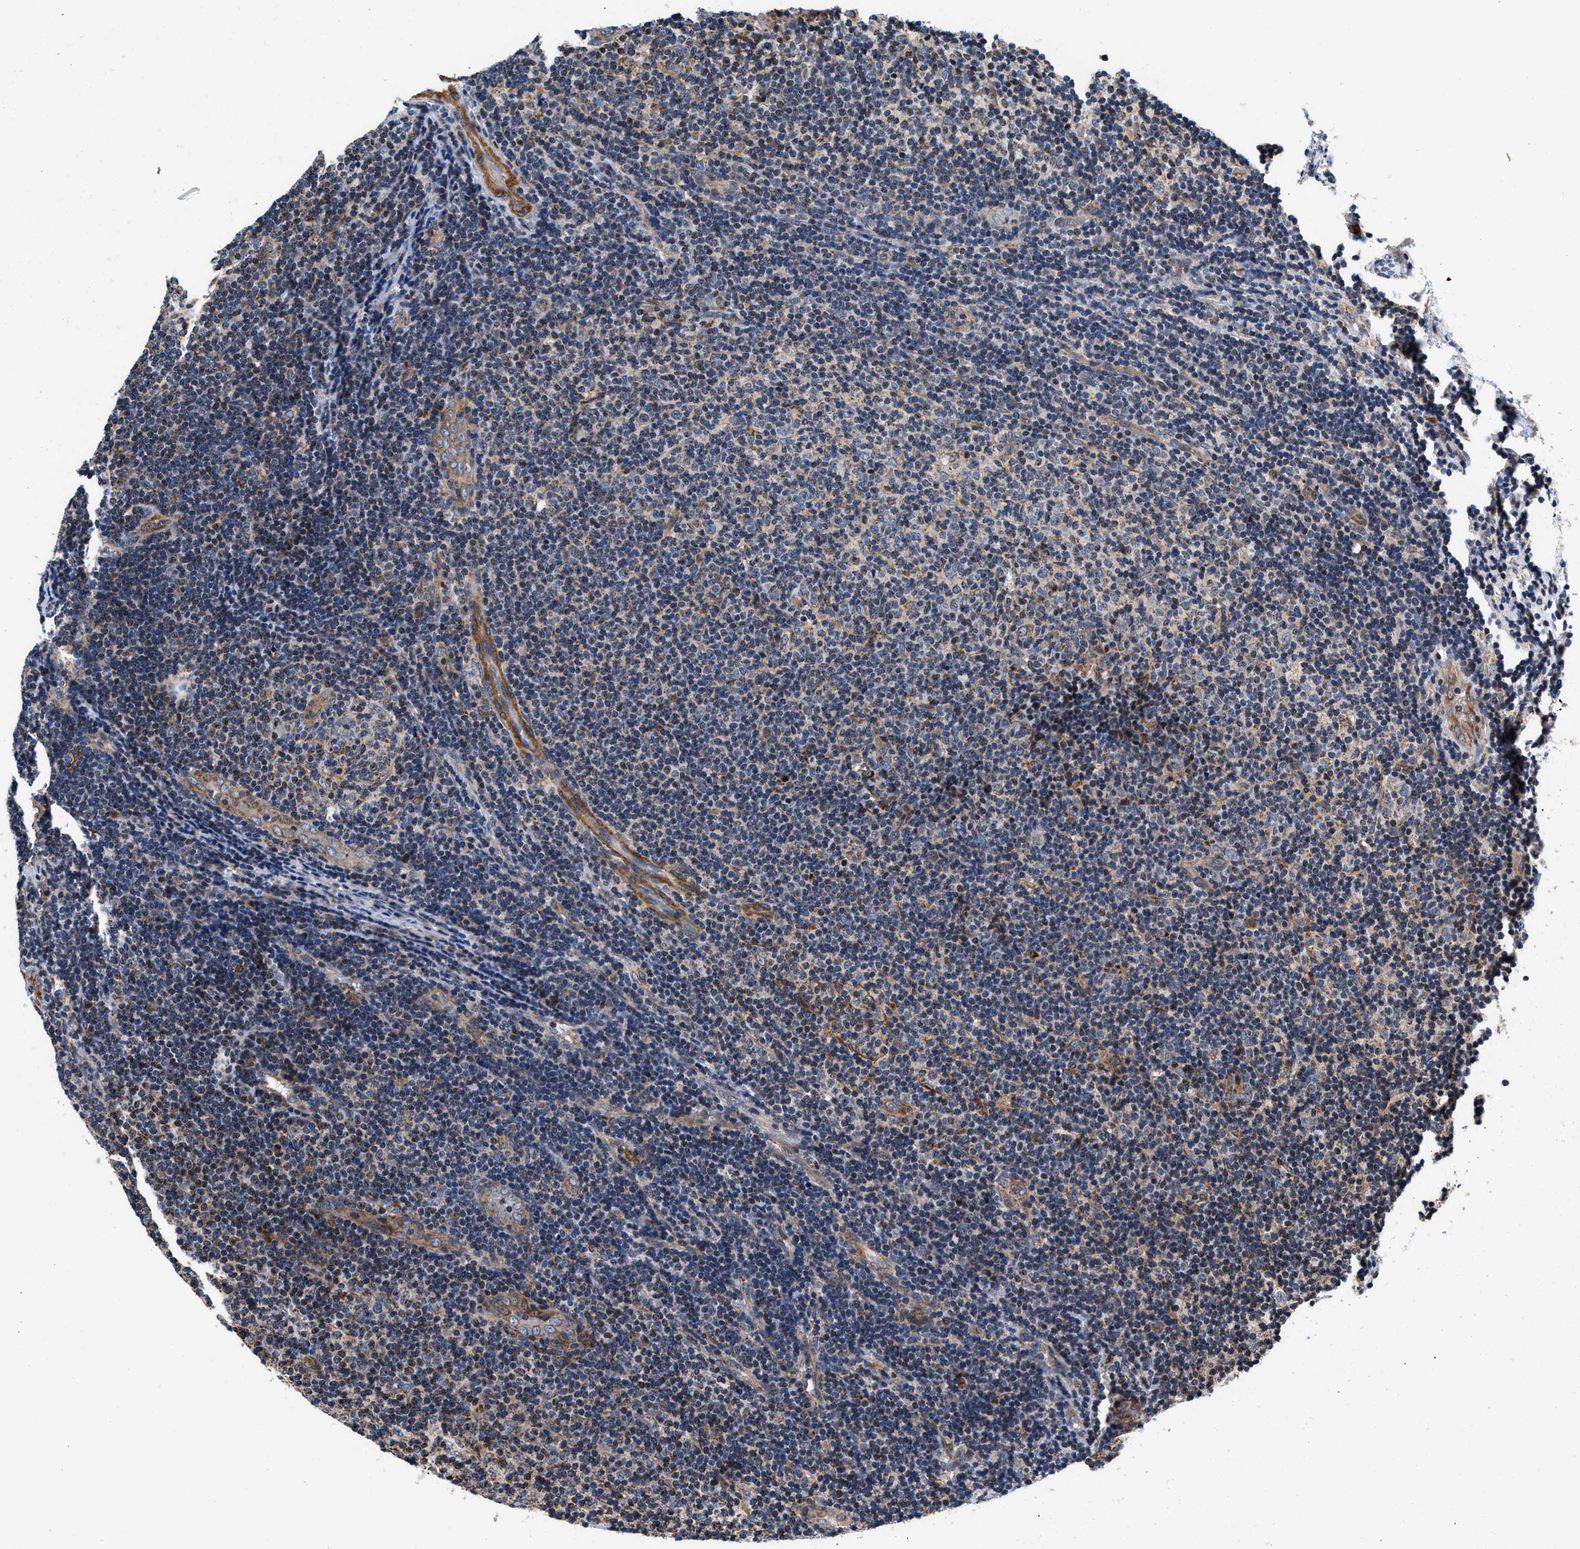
{"staining": {"intensity": "weak", "quantity": "<25%", "location": "cytoplasmic/membranous"}, "tissue": "lymphoma", "cell_type": "Tumor cells", "image_type": "cancer", "snomed": [{"axis": "morphology", "description": "Malignant lymphoma, non-Hodgkin's type, Low grade"}, {"axis": "topography", "description": "Lymph node"}], "caption": "Tumor cells show no significant protein positivity in lymphoma. The staining is performed using DAB (3,3'-diaminobenzidine) brown chromogen with nuclei counter-stained in using hematoxylin.", "gene": "SGK1", "patient": {"sex": "male", "age": 83}}